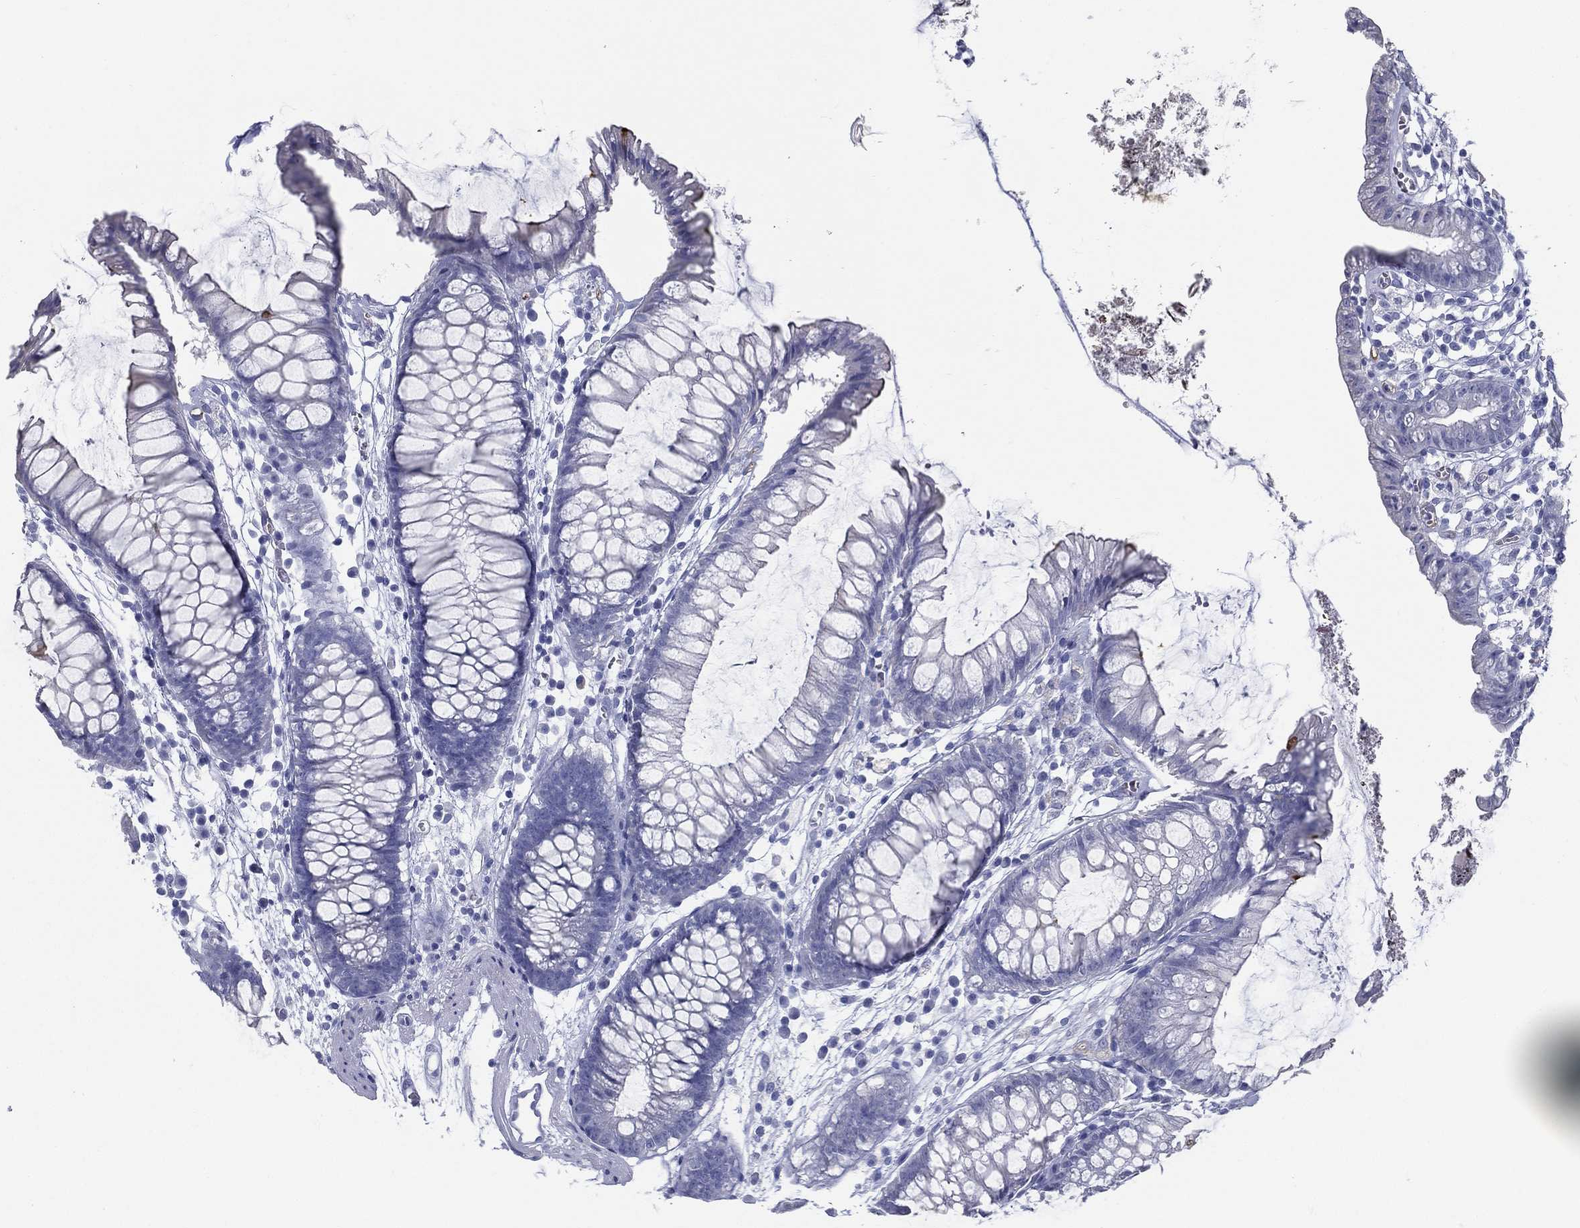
{"staining": {"intensity": "negative", "quantity": "none", "location": "none"}, "tissue": "colon", "cell_type": "Endothelial cells", "image_type": "normal", "snomed": [{"axis": "morphology", "description": "Normal tissue, NOS"}, {"axis": "morphology", "description": "Adenocarcinoma, NOS"}, {"axis": "topography", "description": "Colon"}], "caption": "IHC image of unremarkable colon stained for a protein (brown), which shows no positivity in endothelial cells. The staining is performed using DAB brown chromogen with nuclei counter-stained in using hematoxylin.", "gene": "RSPH4A", "patient": {"sex": "male", "age": 65}}